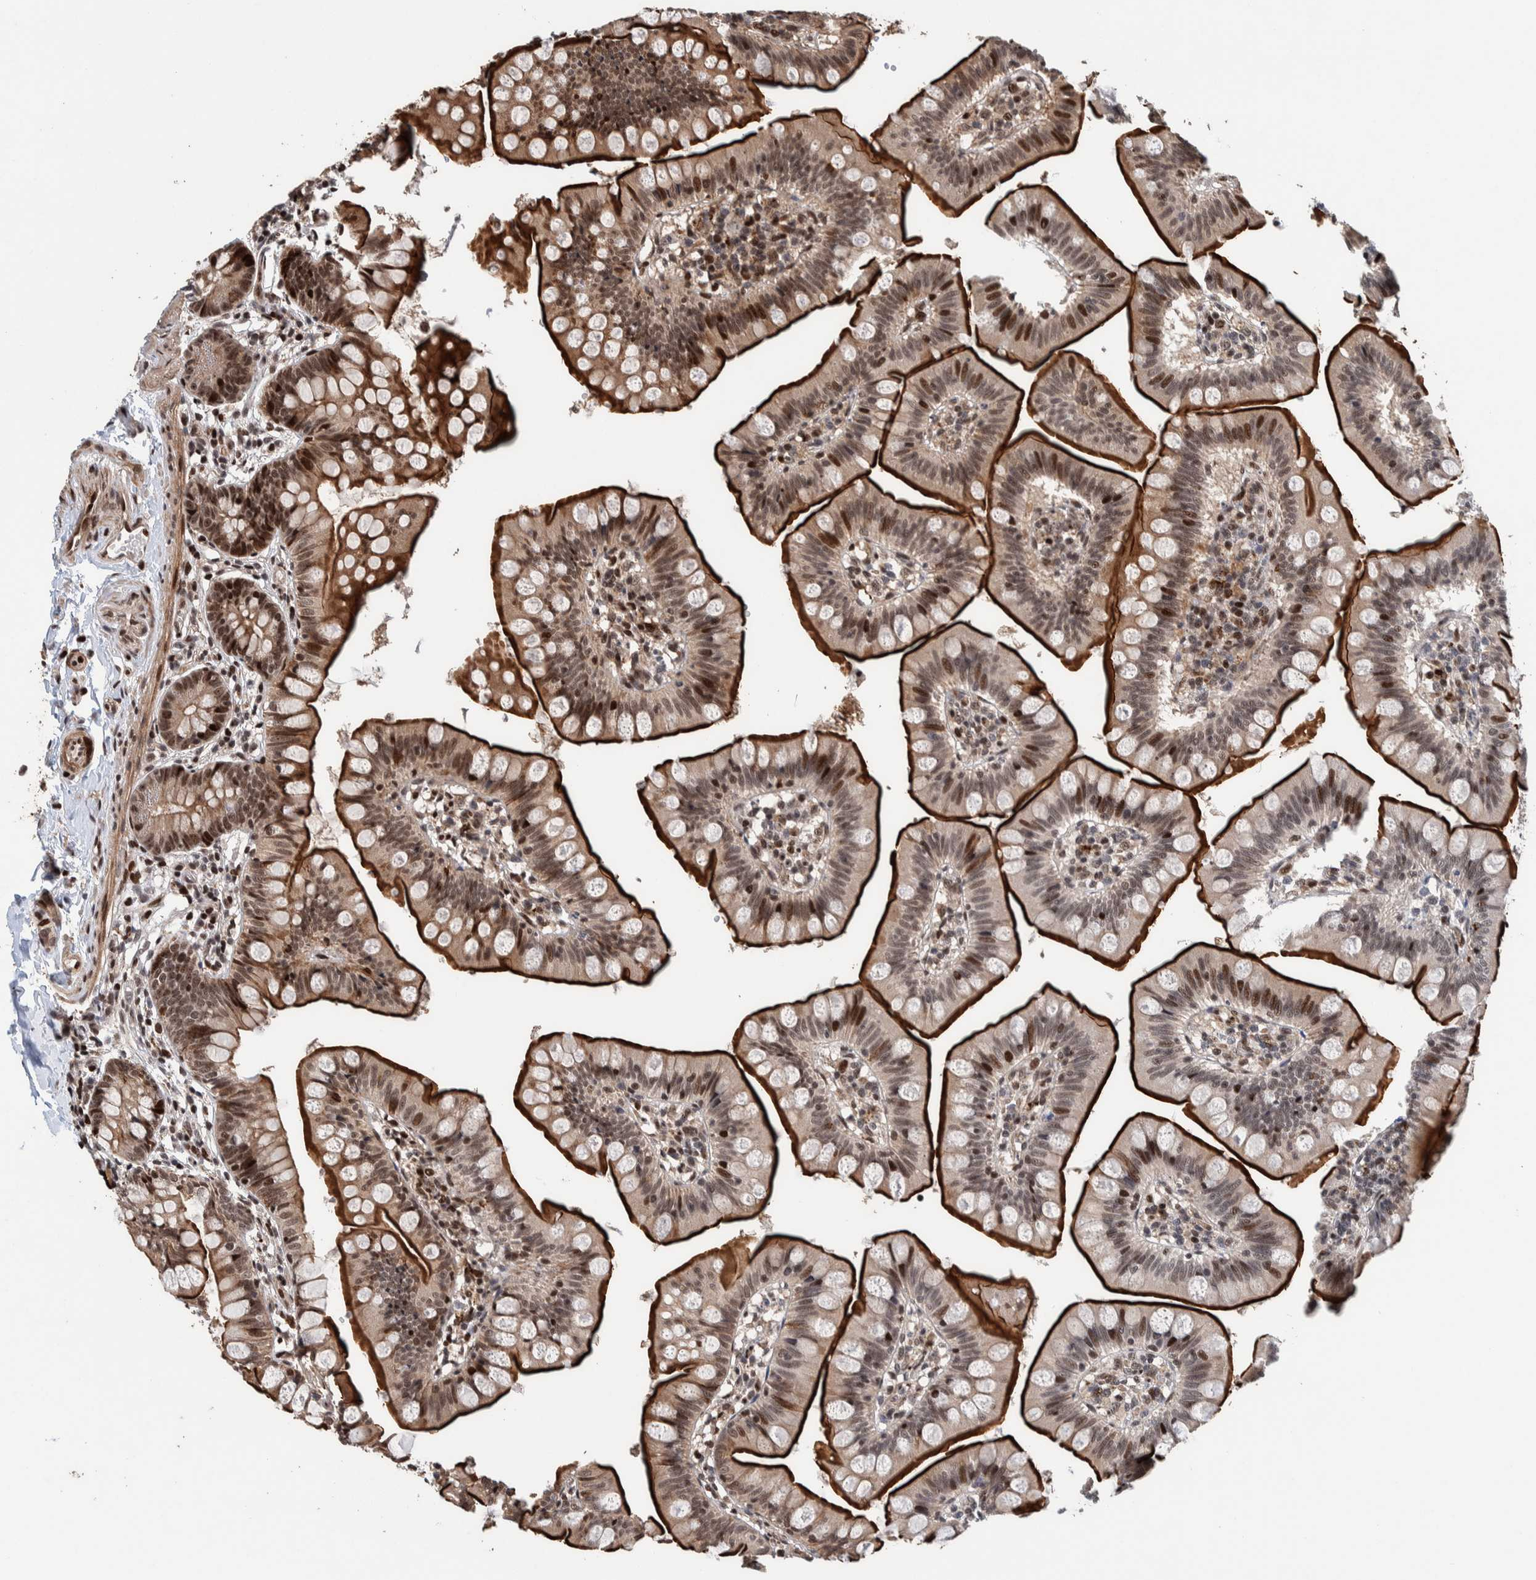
{"staining": {"intensity": "strong", "quantity": ">75%", "location": "cytoplasmic/membranous,nuclear"}, "tissue": "small intestine", "cell_type": "Glandular cells", "image_type": "normal", "snomed": [{"axis": "morphology", "description": "Normal tissue, NOS"}, {"axis": "topography", "description": "Small intestine"}], "caption": "Glandular cells demonstrate strong cytoplasmic/membranous,nuclear staining in about >75% of cells in normal small intestine.", "gene": "CHD4", "patient": {"sex": "male", "age": 7}}